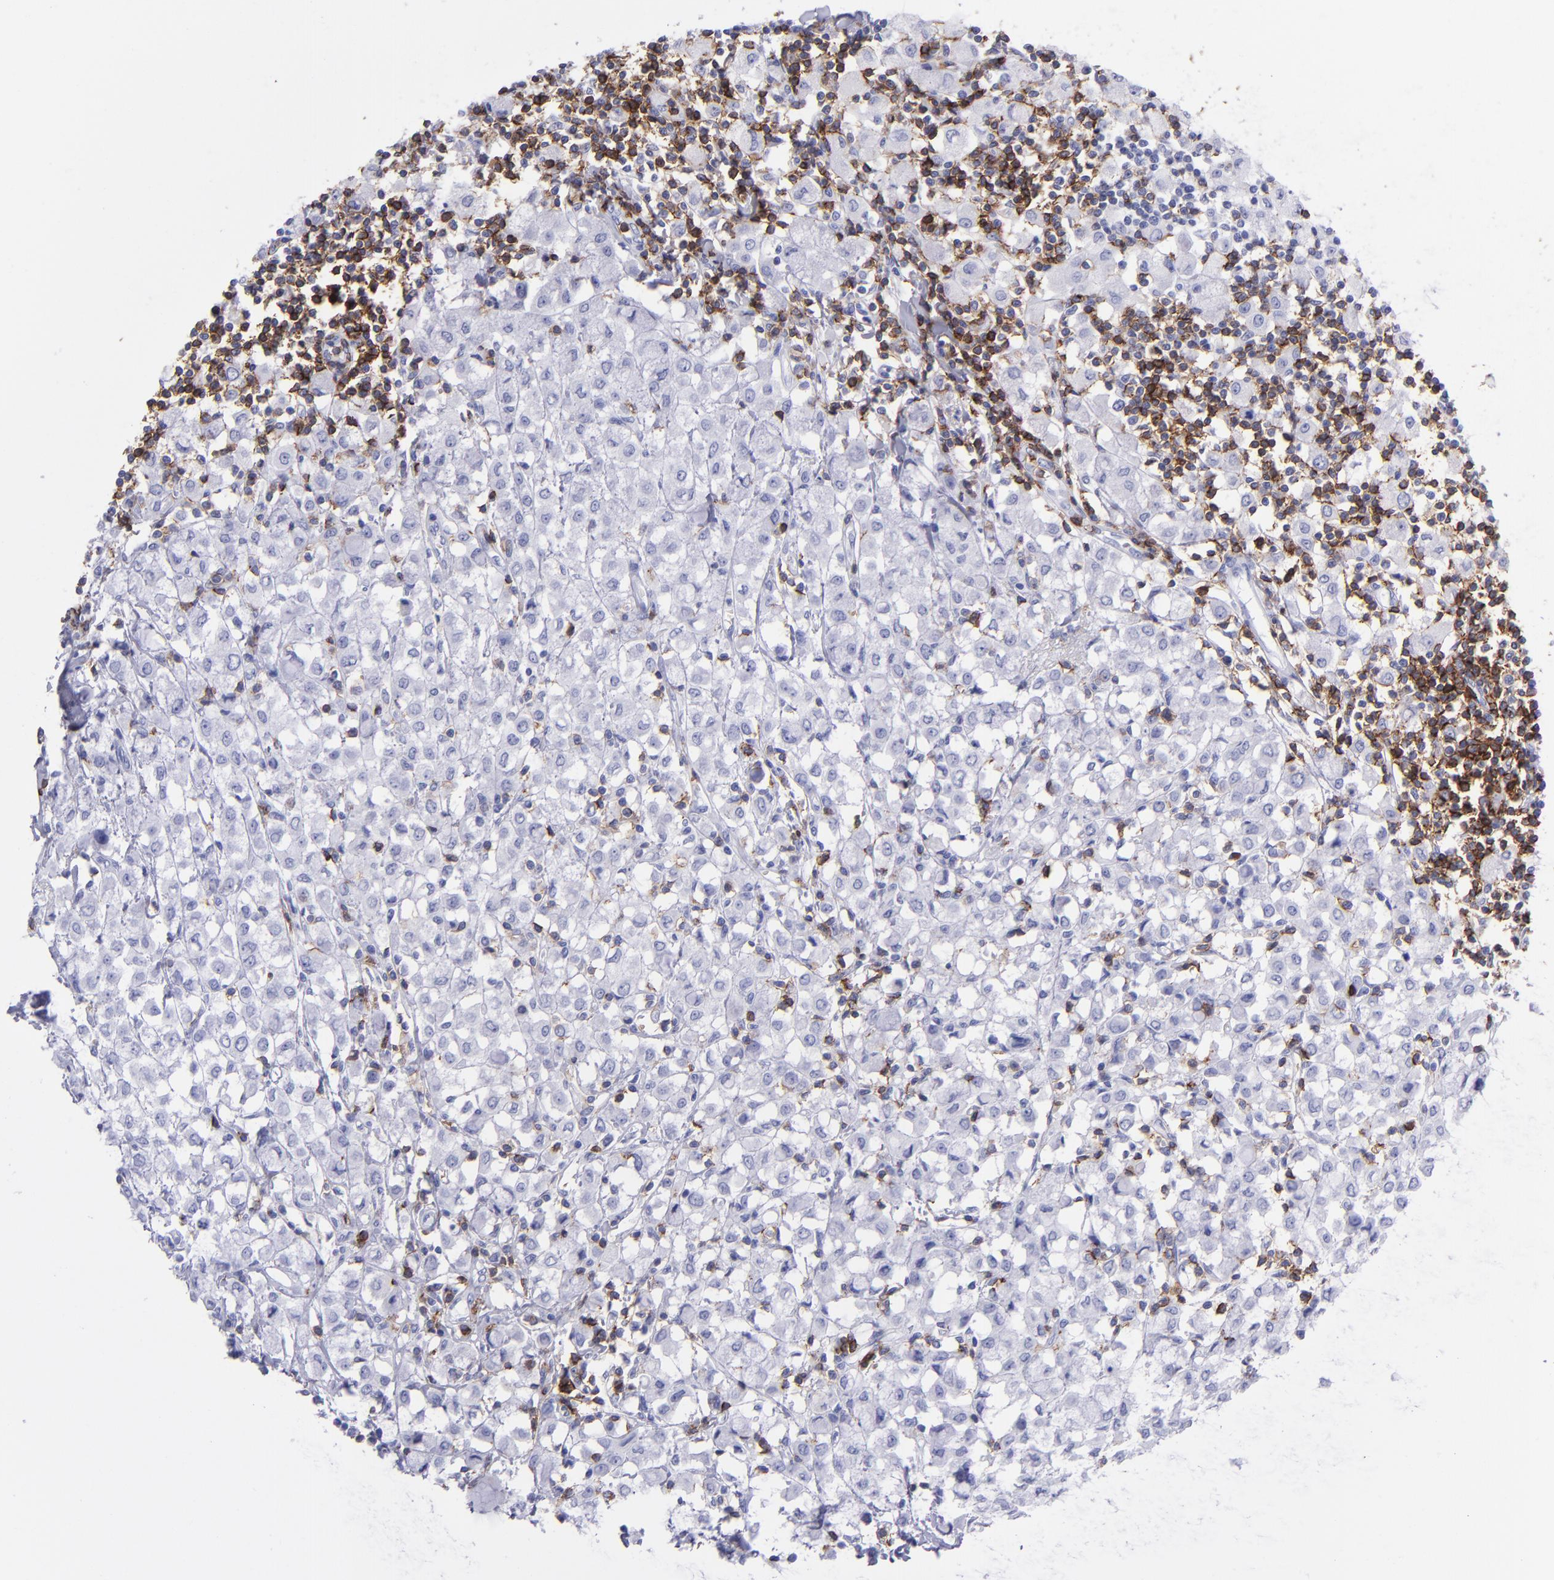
{"staining": {"intensity": "negative", "quantity": "none", "location": "none"}, "tissue": "breast cancer", "cell_type": "Tumor cells", "image_type": "cancer", "snomed": [{"axis": "morphology", "description": "Lobular carcinoma"}, {"axis": "topography", "description": "Breast"}], "caption": "High power microscopy micrograph of an IHC image of breast cancer (lobular carcinoma), revealing no significant positivity in tumor cells.", "gene": "CD6", "patient": {"sex": "female", "age": 85}}